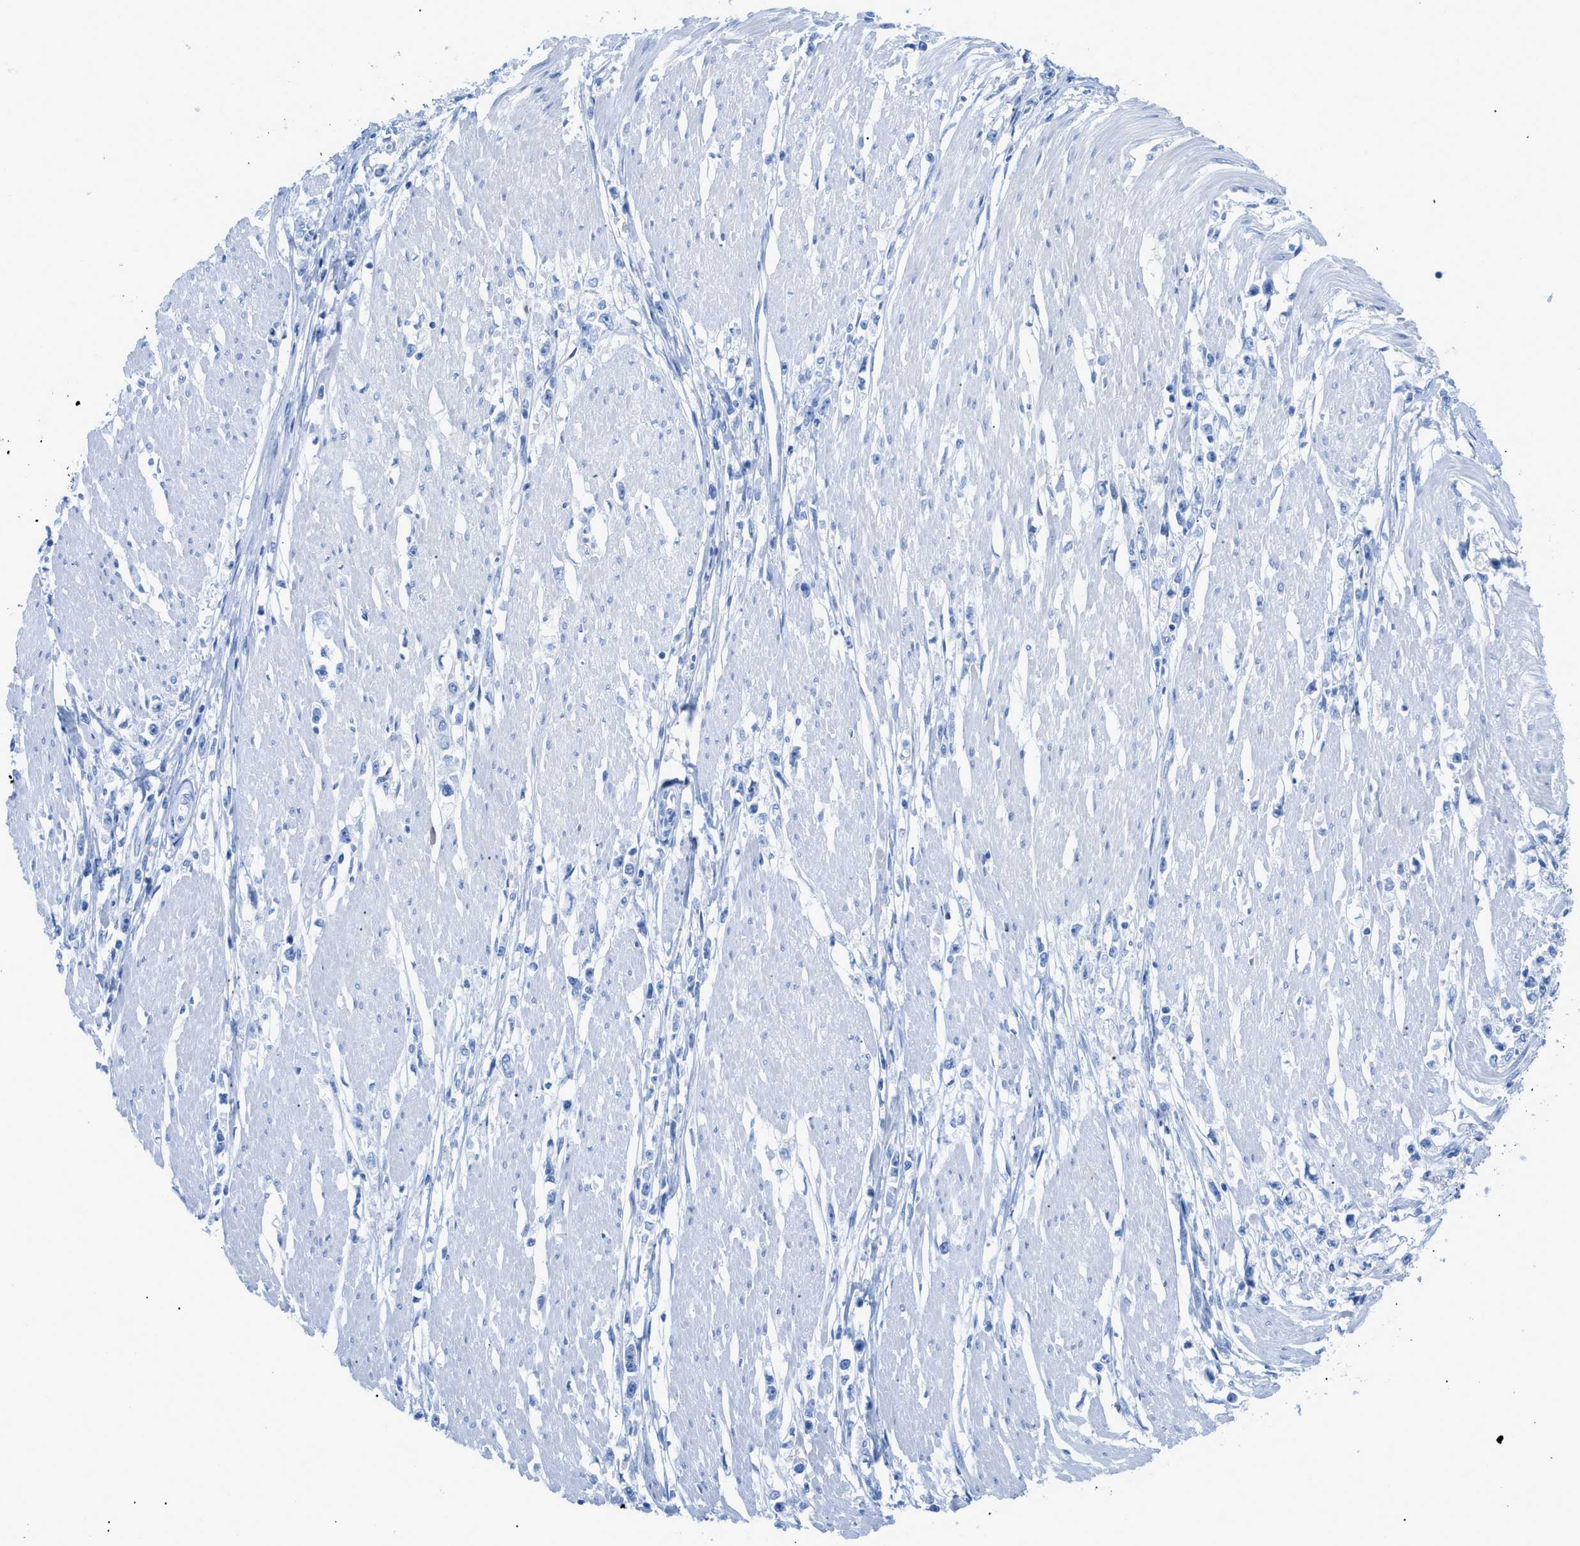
{"staining": {"intensity": "negative", "quantity": "none", "location": "none"}, "tissue": "stomach cancer", "cell_type": "Tumor cells", "image_type": "cancer", "snomed": [{"axis": "morphology", "description": "Adenocarcinoma, NOS"}, {"axis": "topography", "description": "Stomach"}], "caption": "The immunohistochemistry micrograph has no significant positivity in tumor cells of stomach adenocarcinoma tissue. The staining is performed using DAB brown chromogen with nuclei counter-stained in using hematoxylin.", "gene": "TCL1A", "patient": {"sex": "female", "age": 59}}